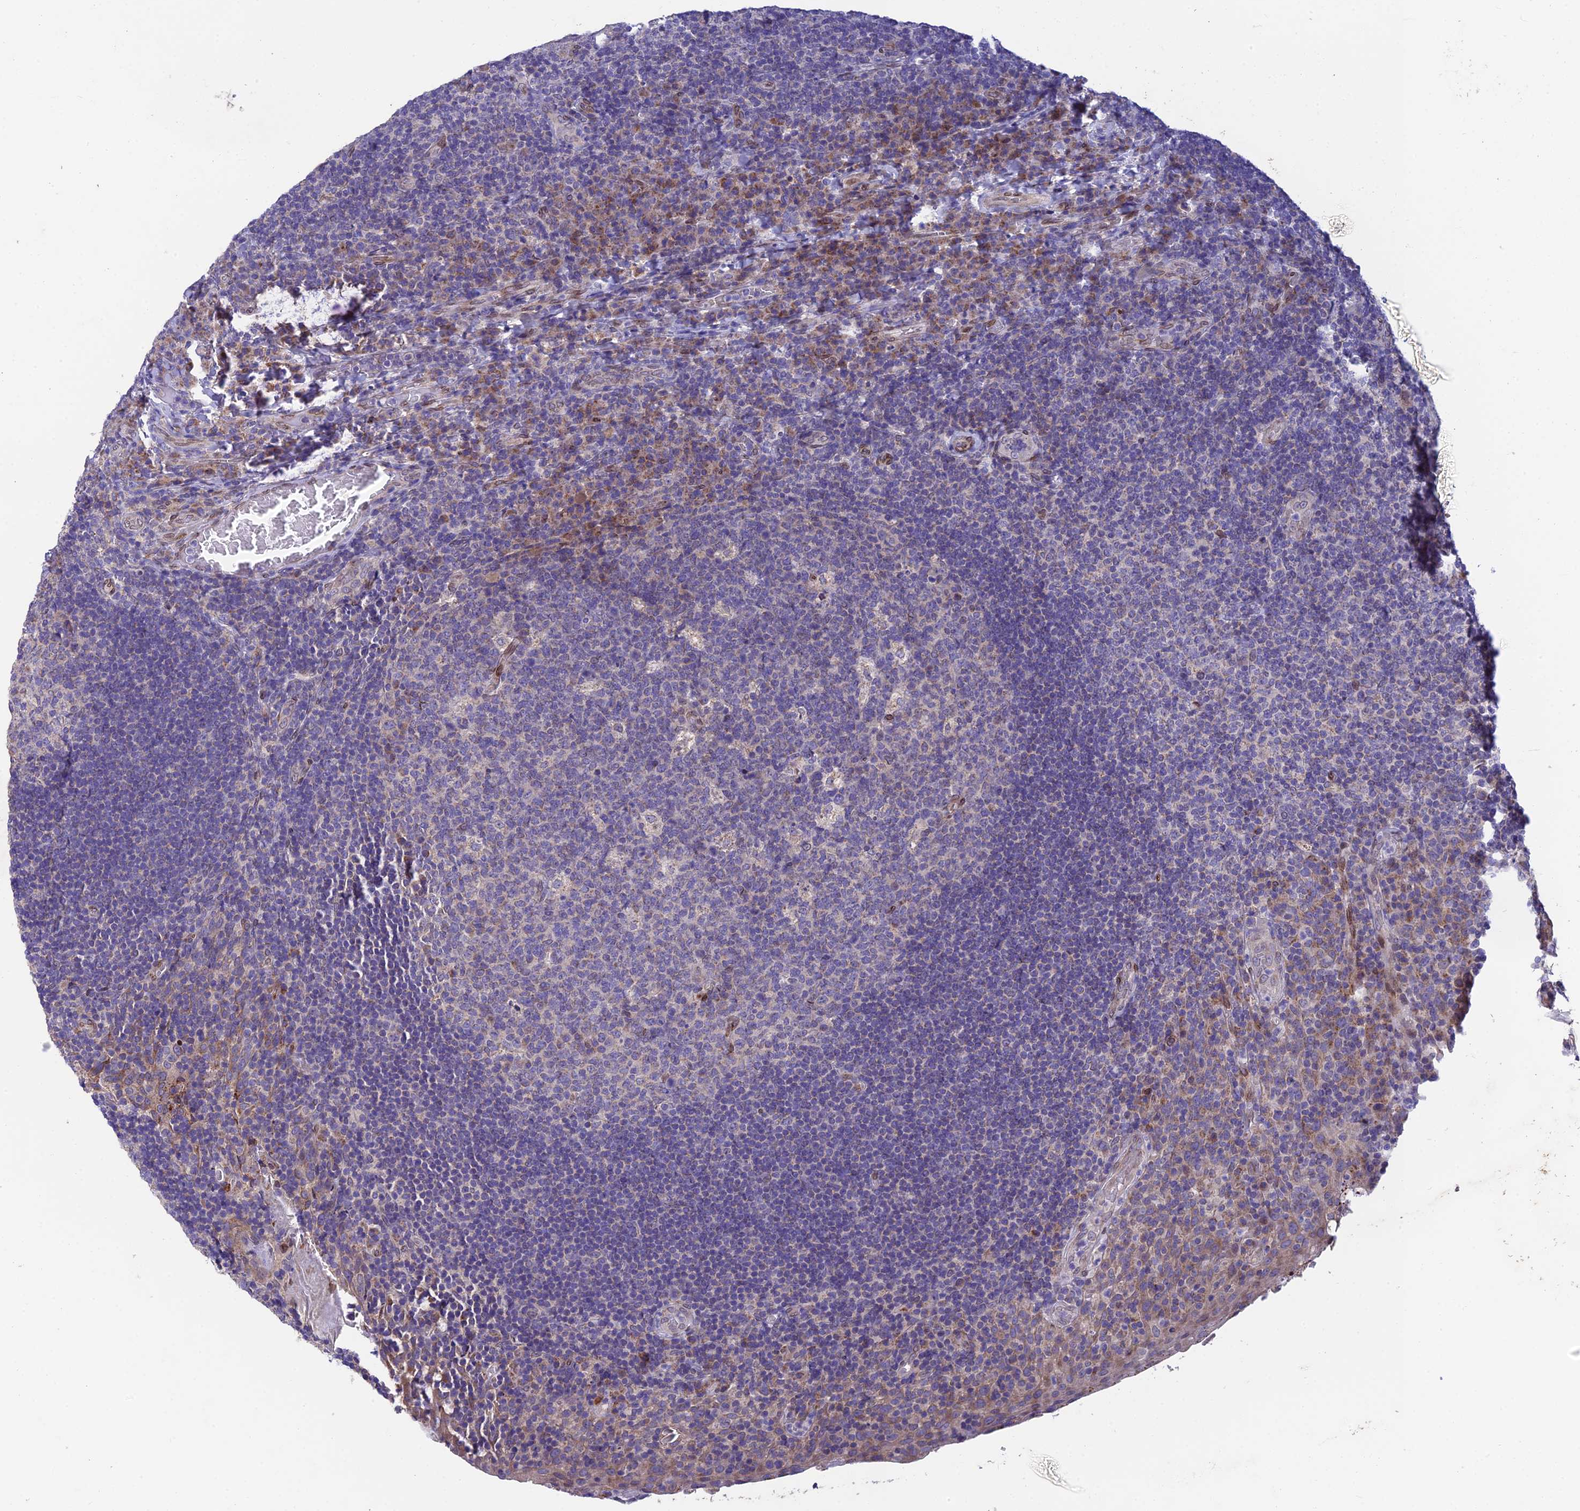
{"staining": {"intensity": "negative", "quantity": "none", "location": "none"}, "tissue": "tonsil", "cell_type": "Germinal center cells", "image_type": "normal", "snomed": [{"axis": "morphology", "description": "Normal tissue, NOS"}, {"axis": "topography", "description": "Tonsil"}], "caption": "Immunohistochemical staining of unremarkable tonsil reveals no significant staining in germinal center cells. Brightfield microscopy of immunohistochemistry stained with DAB (3,3'-diaminobenzidine) (brown) and hematoxylin (blue), captured at high magnification.", "gene": "MGAT2", "patient": {"sex": "male", "age": 17}}